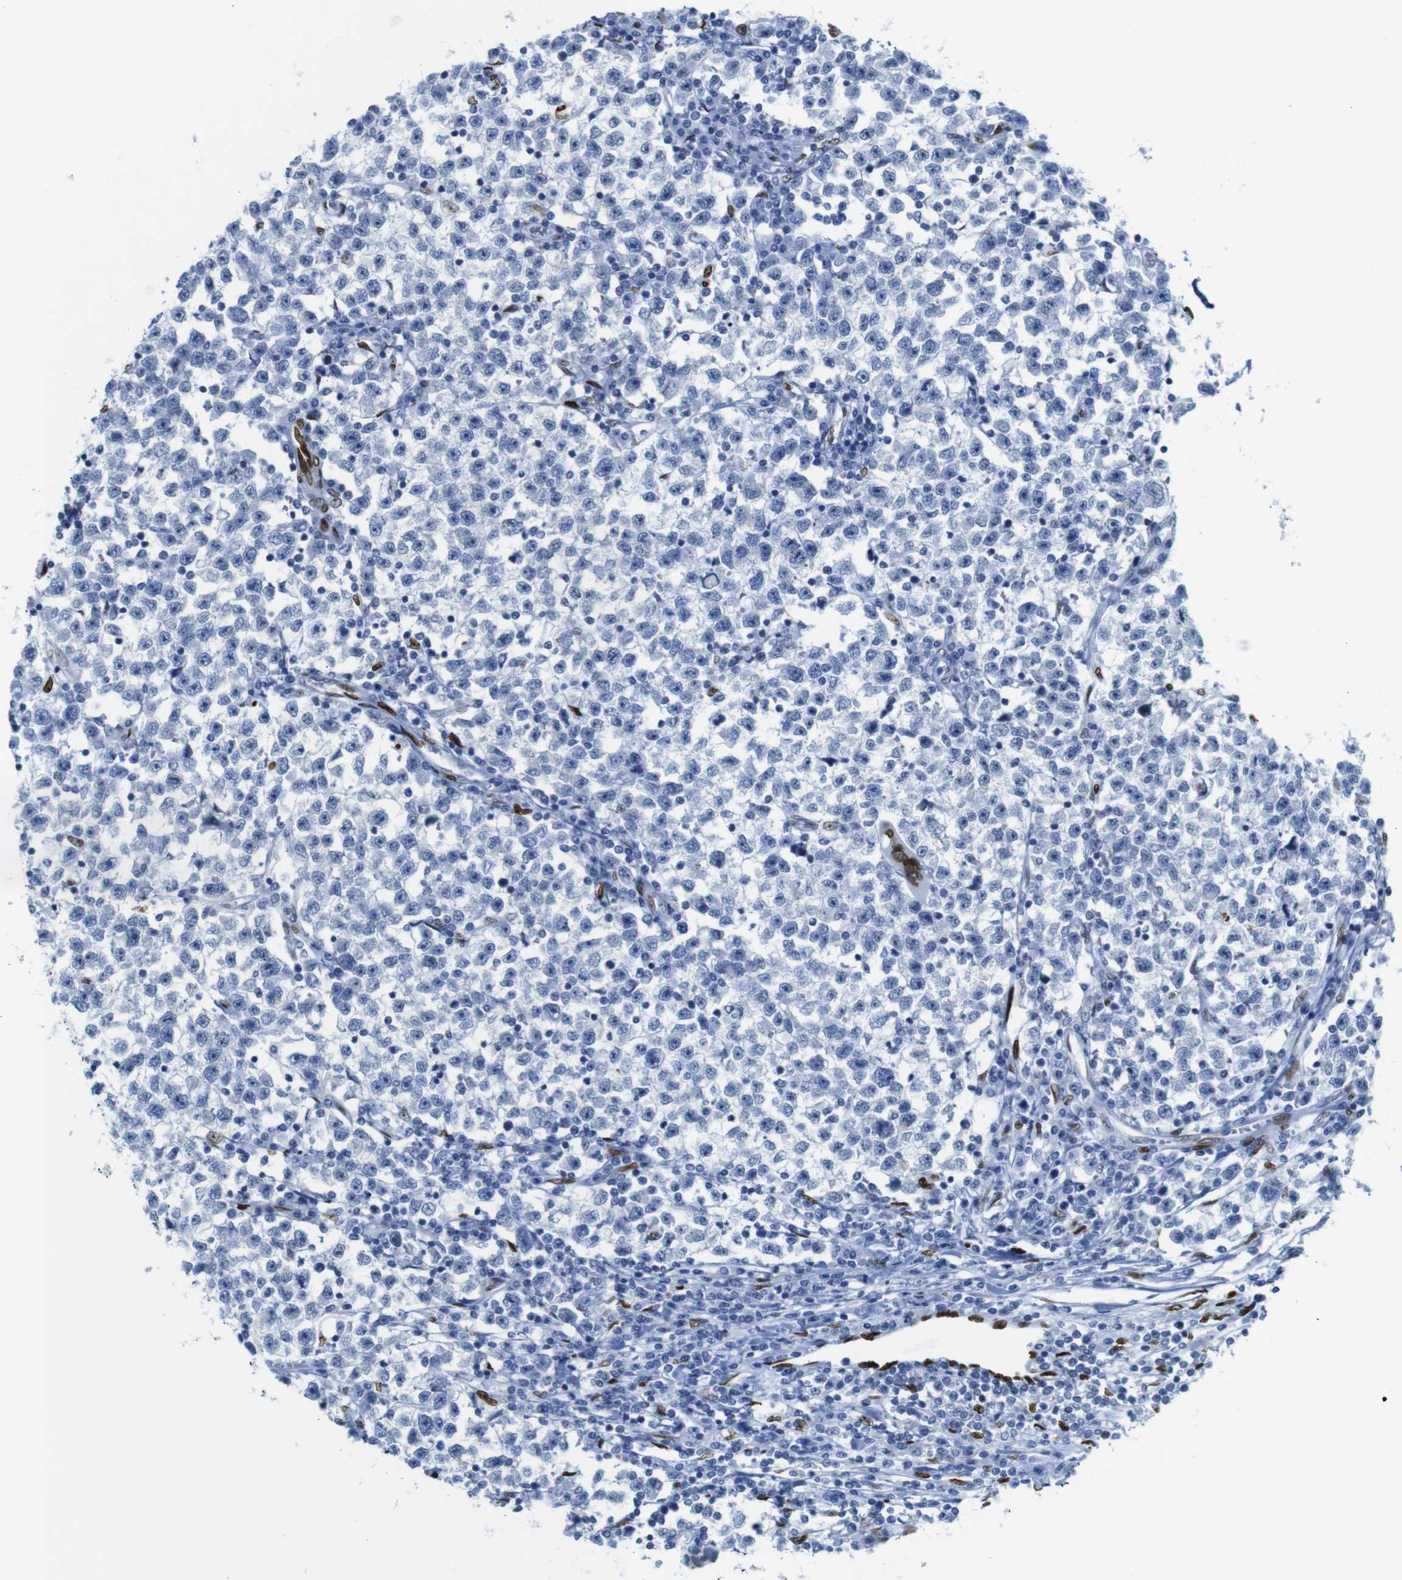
{"staining": {"intensity": "negative", "quantity": "none", "location": "none"}, "tissue": "testis cancer", "cell_type": "Tumor cells", "image_type": "cancer", "snomed": [{"axis": "morphology", "description": "Seminoma, NOS"}, {"axis": "topography", "description": "Testis"}], "caption": "IHC micrograph of human testis cancer stained for a protein (brown), which displays no positivity in tumor cells.", "gene": "NPIPB15", "patient": {"sex": "male", "age": 22}}